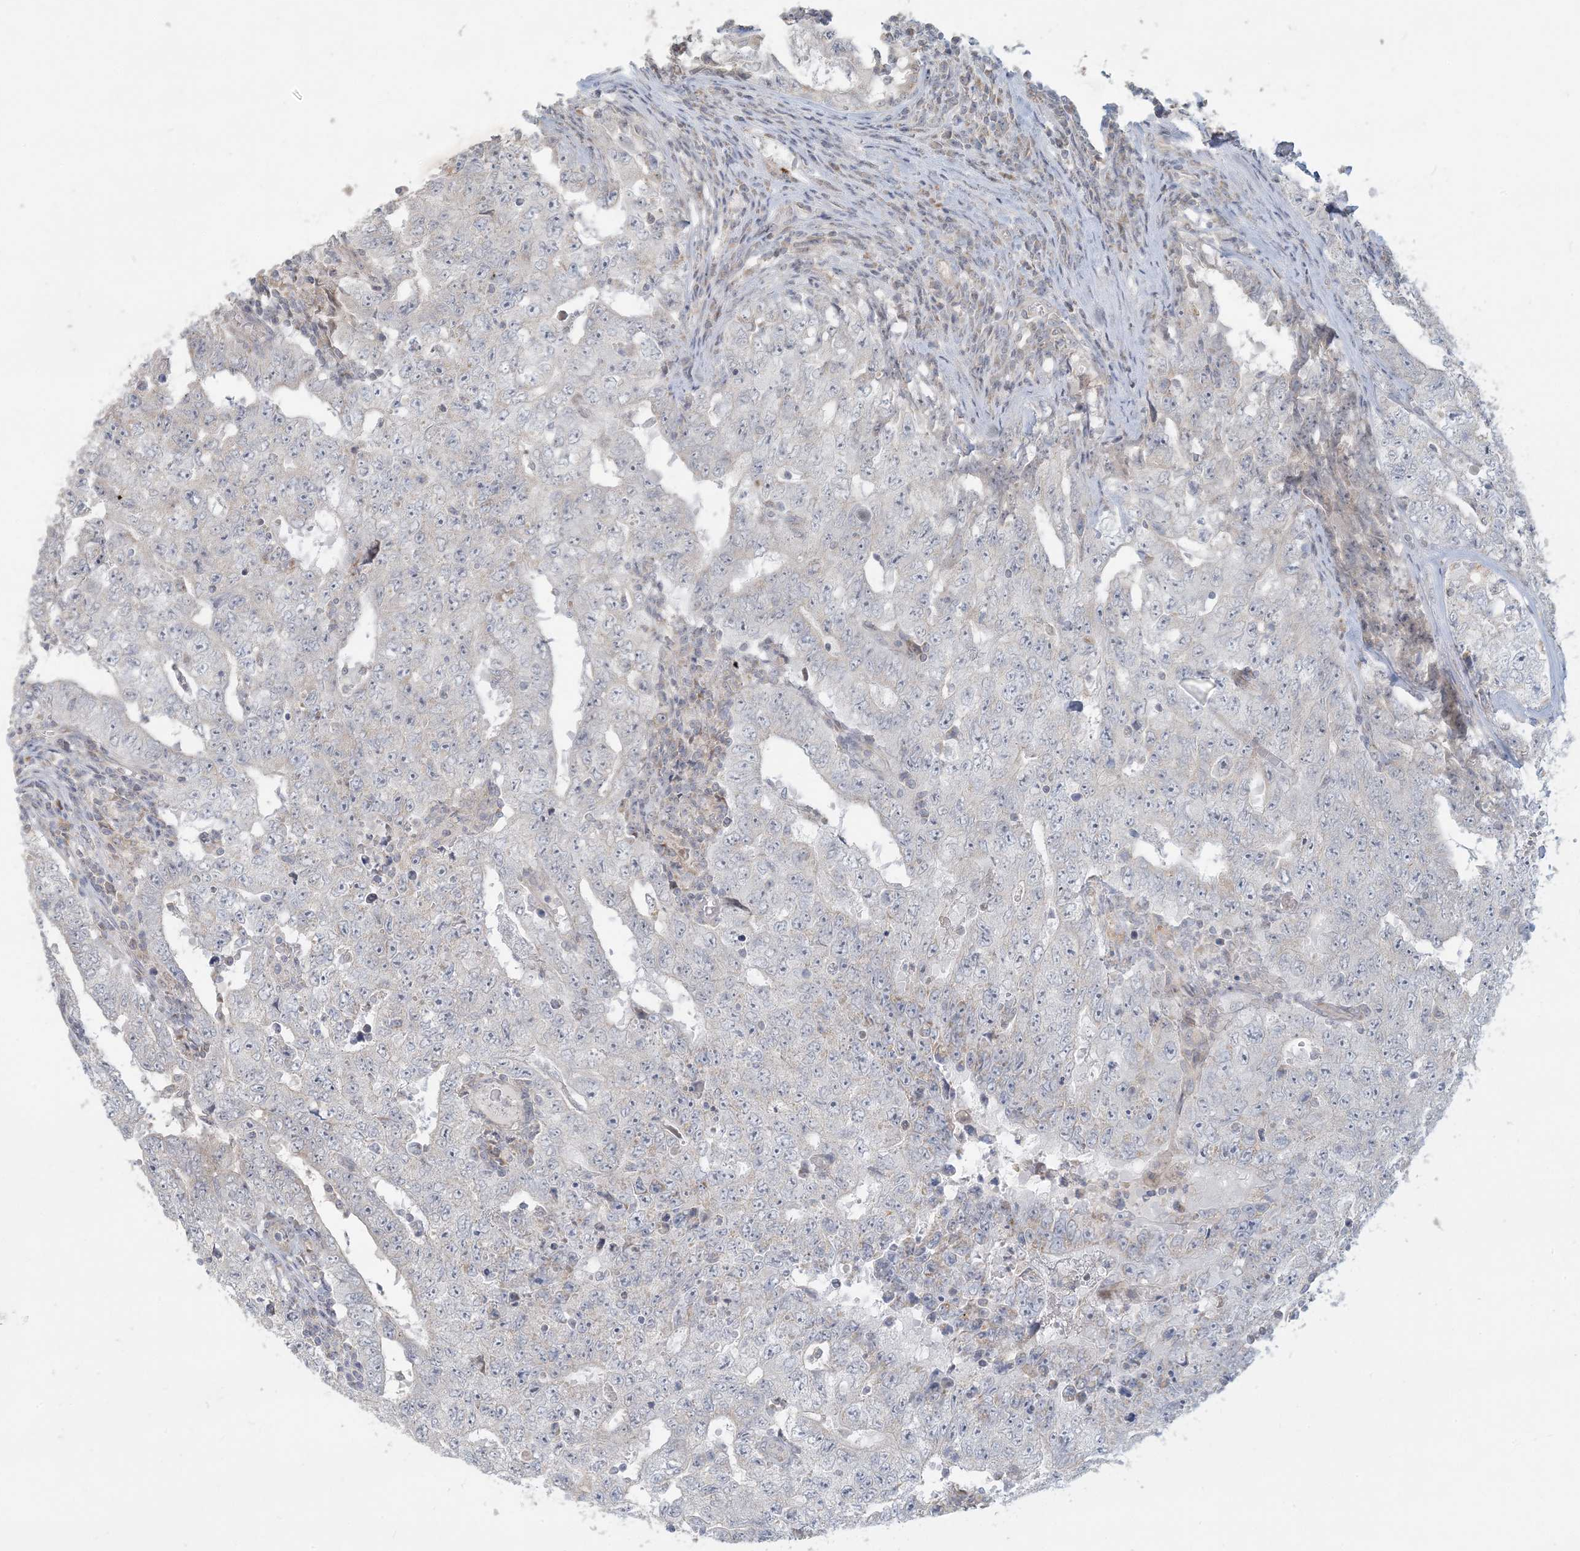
{"staining": {"intensity": "negative", "quantity": "none", "location": "none"}, "tissue": "testis cancer", "cell_type": "Tumor cells", "image_type": "cancer", "snomed": [{"axis": "morphology", "description": "Carcinoma, Embryonal, NOS"}, {"axis": "topography", "description": "Testis"}], "caption": "IHC image of embryonal carcinoma (testis) stained for a protein (brown), which demonstrates no expression in tumor cells. (DAB immunohistochemistry visualized using brightfield microscopy, high magnification).", "gene": "MCAT", "patient": {"sex": "male", "age": 26}}